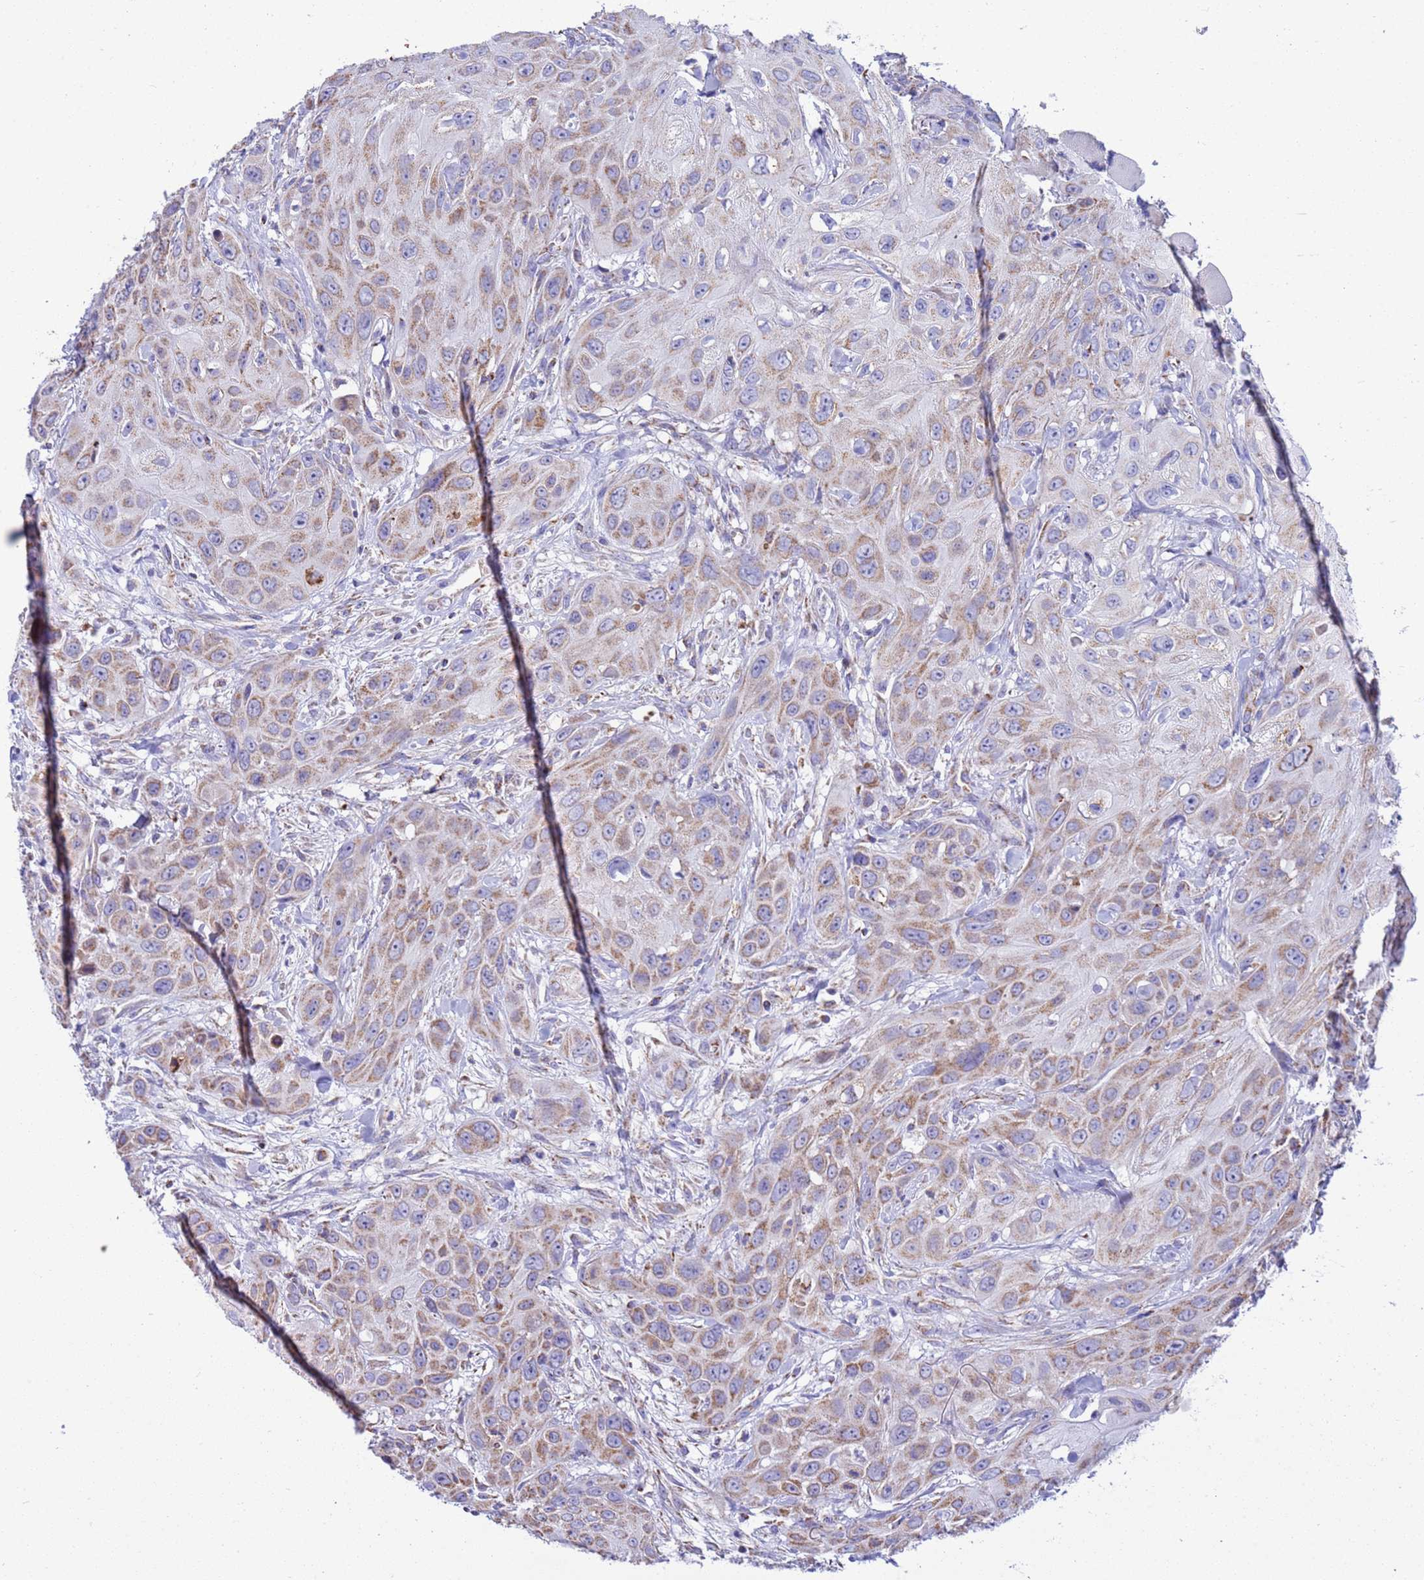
{"staining": {"intensity": "weak", "quantity": "25%-75%", "location": "cytoplasmic/membranous"}, "tissue": "head and neck cancer", "cell_type": "Tumor cells", "image_type": "cancer", "snomed": [{"axis": "morphology", "description": "Squamous cell carcinoma, NOS"}, {"axis": "topography", "description": "Head-Neck"}], "caption": "This micrograph displays immunohistochemistry staining of head and neck cancer (squamous cell carcinoma), with low weak cytoplasmic/membranous expression in approximately 25%-75% of tumor cells.", "gene": "RNF165", "patient": {"sex": "male", "age": 81}}